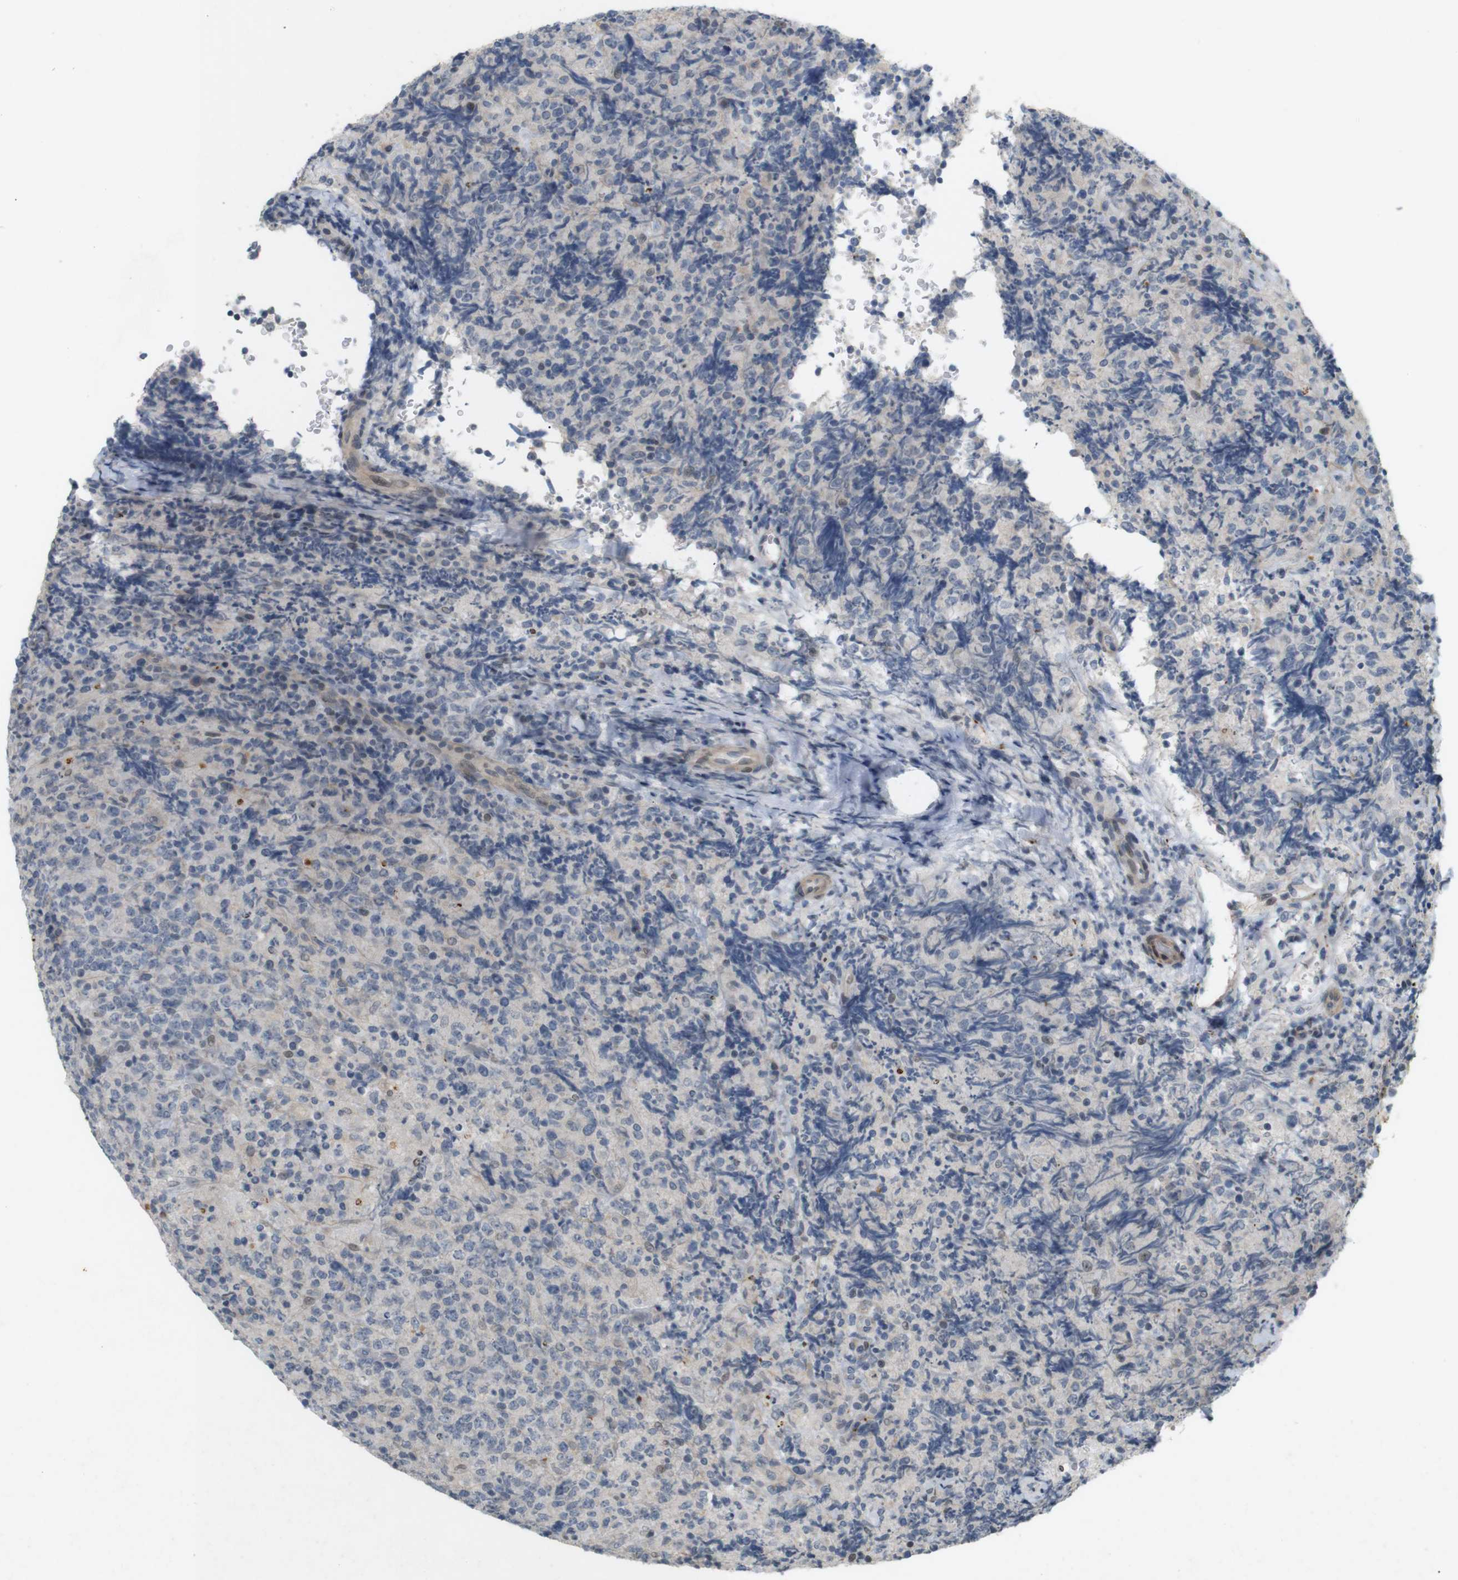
{"staining": {"intensity": "negative", "quantity": "none", "location": "none"}, "tissue": "lymphoma", "cell_type": "Tumor cells", "image_type": "cancer", "snomed": [{"axis": "morphology", "description": "Malignant lymphoma, non-Hodgkin's type, High grade"}, {"axis": "topography", "description": "Tonsil"}], "caption": "IHC image of neoplastic tissue: malignant lymphoma, non-Hodgkin's type (high-grade) stained with DAB exhibits no significant protein expression in tumor cells.", "gene": "PPP1R14A", "patient": {"sex": "female", "age": 36}}